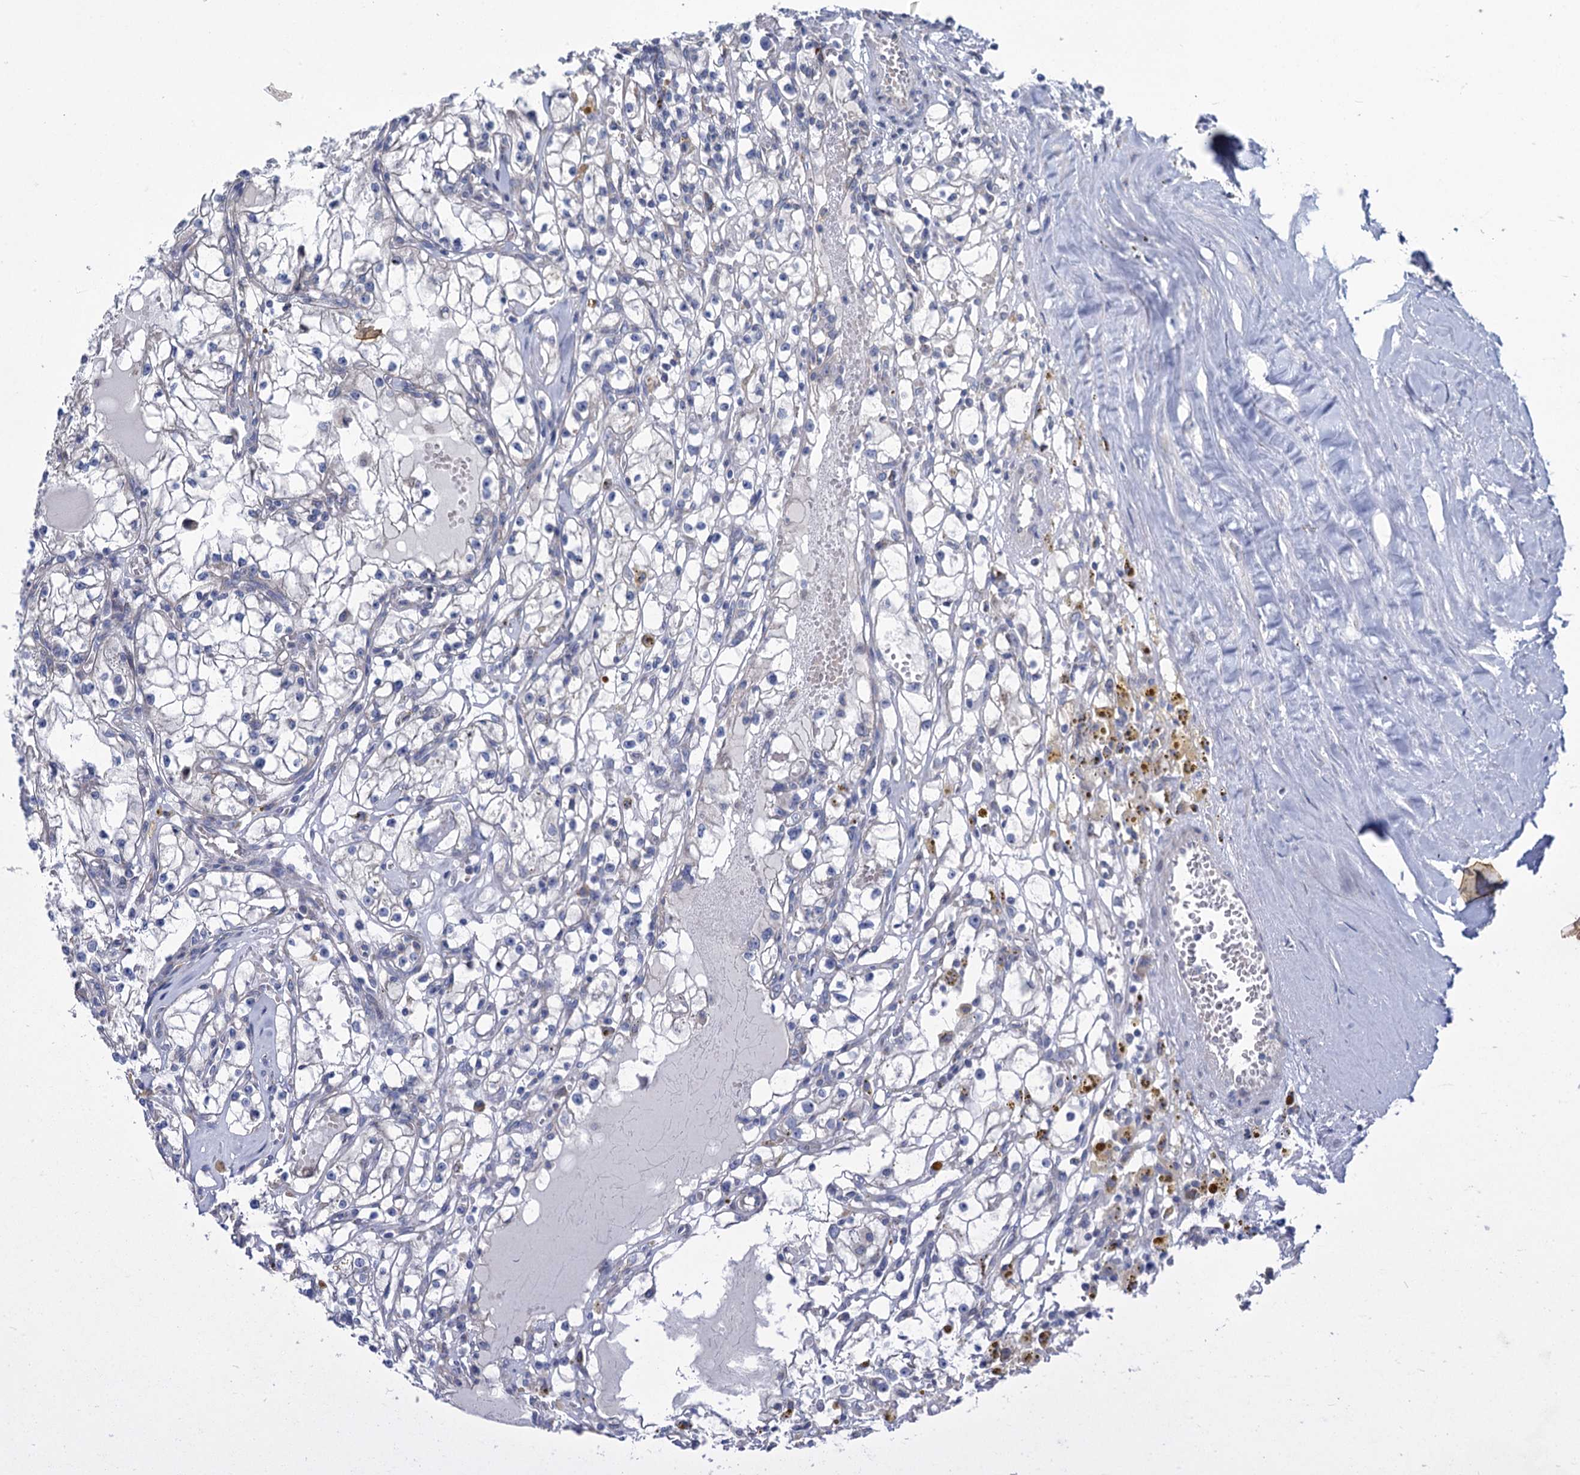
{"staining": {"intensity": "negative", "quantity": "none", "location": "none"}, "tissue": "renal cancer", "cell_type": "Tumor cells", "image_type": "cancer", "snomed": [{"axis": "morphology", "description": "Adenocarcinoma, NOS"}, {"axis": "topography", "description": "Kidney"}], "caption": "Renal adenocarcinoma was stained to show a protein in brown. There is no significant staining in tumor cells. (Brightfield microscopy of DAB IHC at high magnification).", "gene": "PRSS35", "patient": {"sex": "male", "age": 56}}